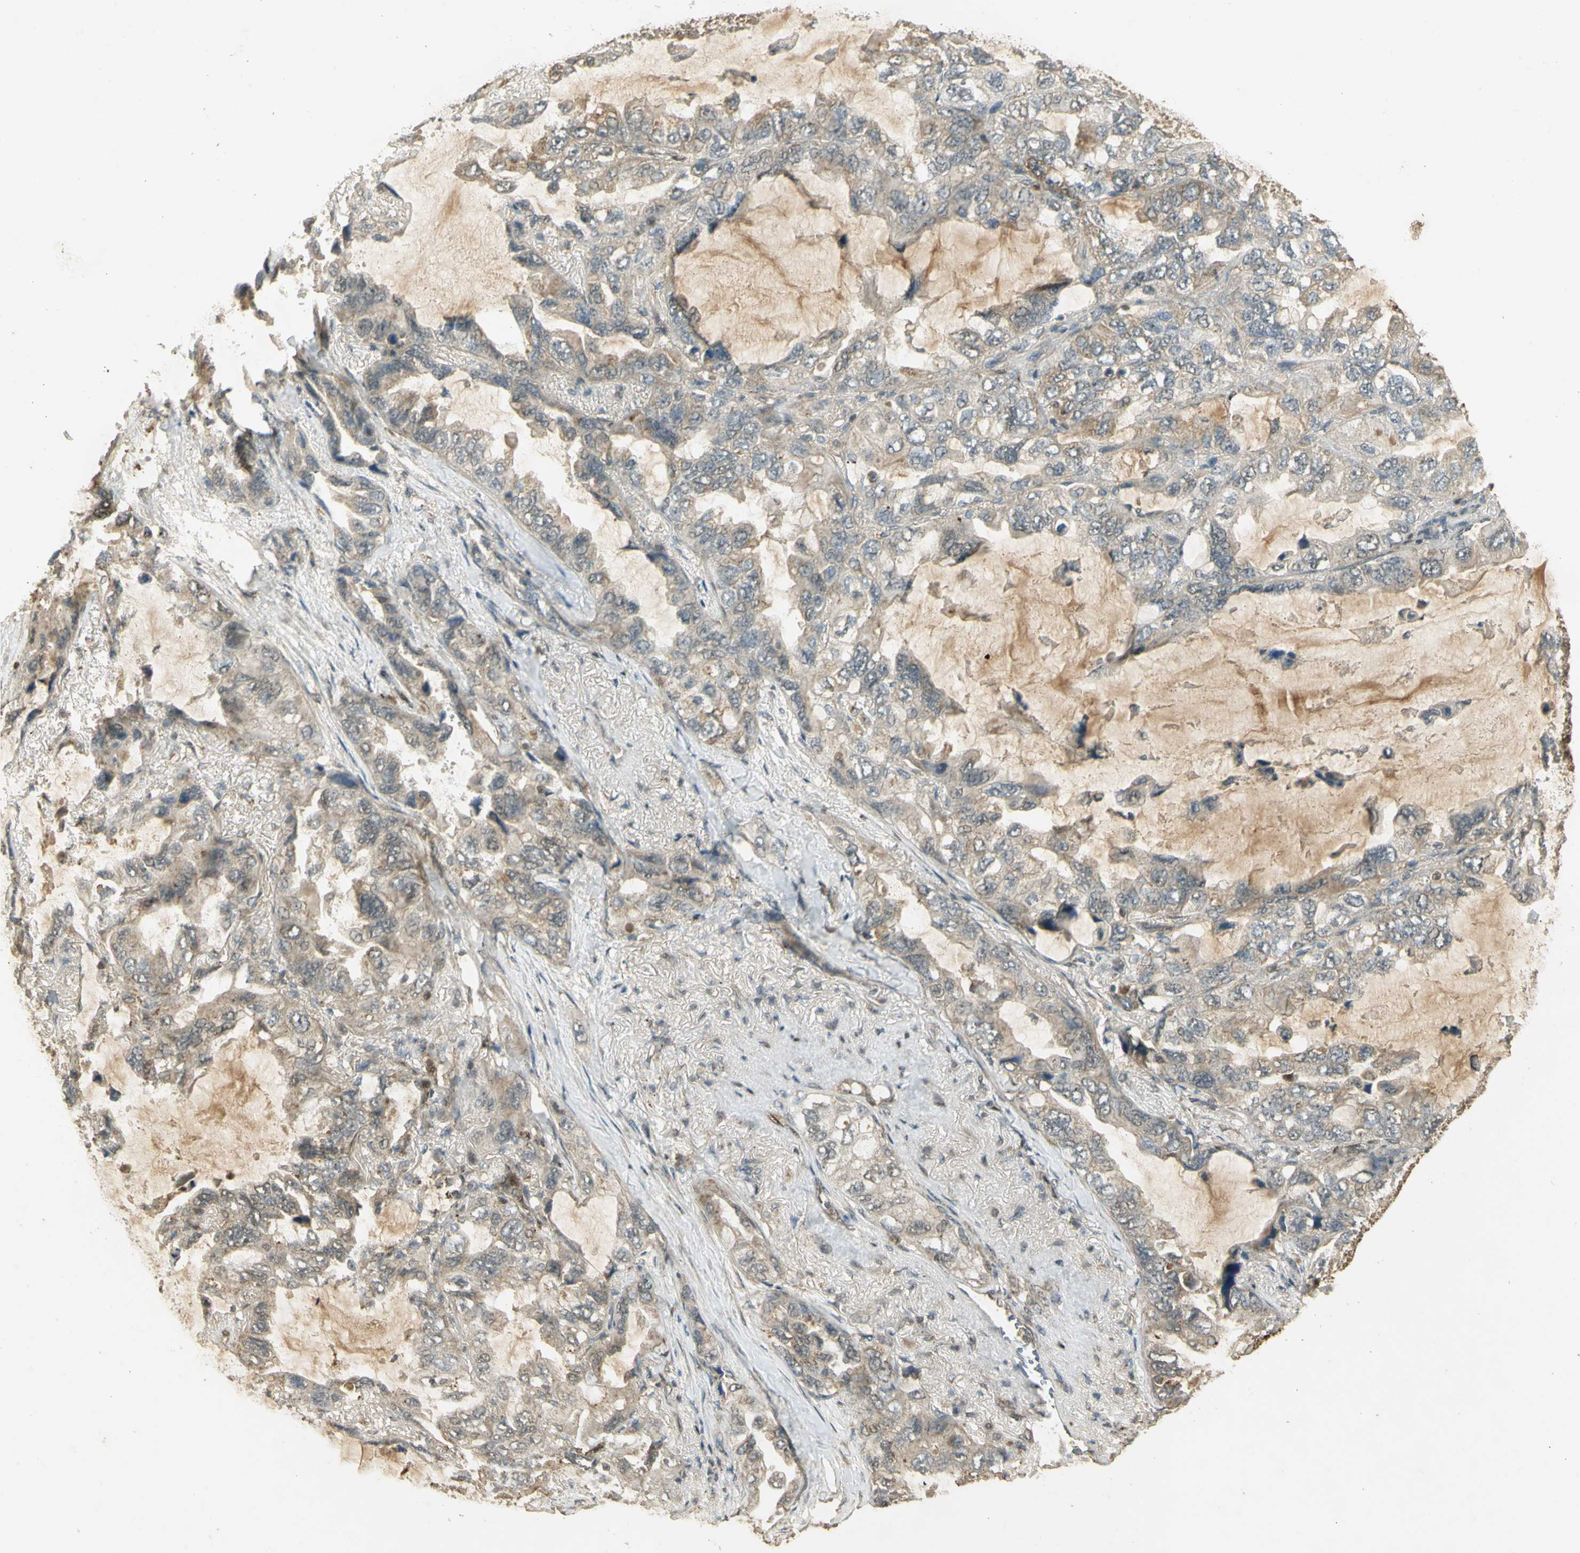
{"staining": {"intensity": "weak", "quantity": "<25%", "location": "cytoplasmic/membranous"}, "tissue": "lung cancer", "cell_type": "Tumor cells", "image_type": "cancer", "snomed": [{"axis": "morphology", "description": "Squamous cell carcinoma, NOS"}, {"axis": "topography", "description": "Lung"}], "caption": "Immunohistochemistry photomicrograph of neoplastic tissue: human lung cancer (squamous cell carcinoma) stained with DAB displays no significant protein expression in tumor cells.", "gene": "GMEB2", "patient": {"sex": "female", "age": 73}}